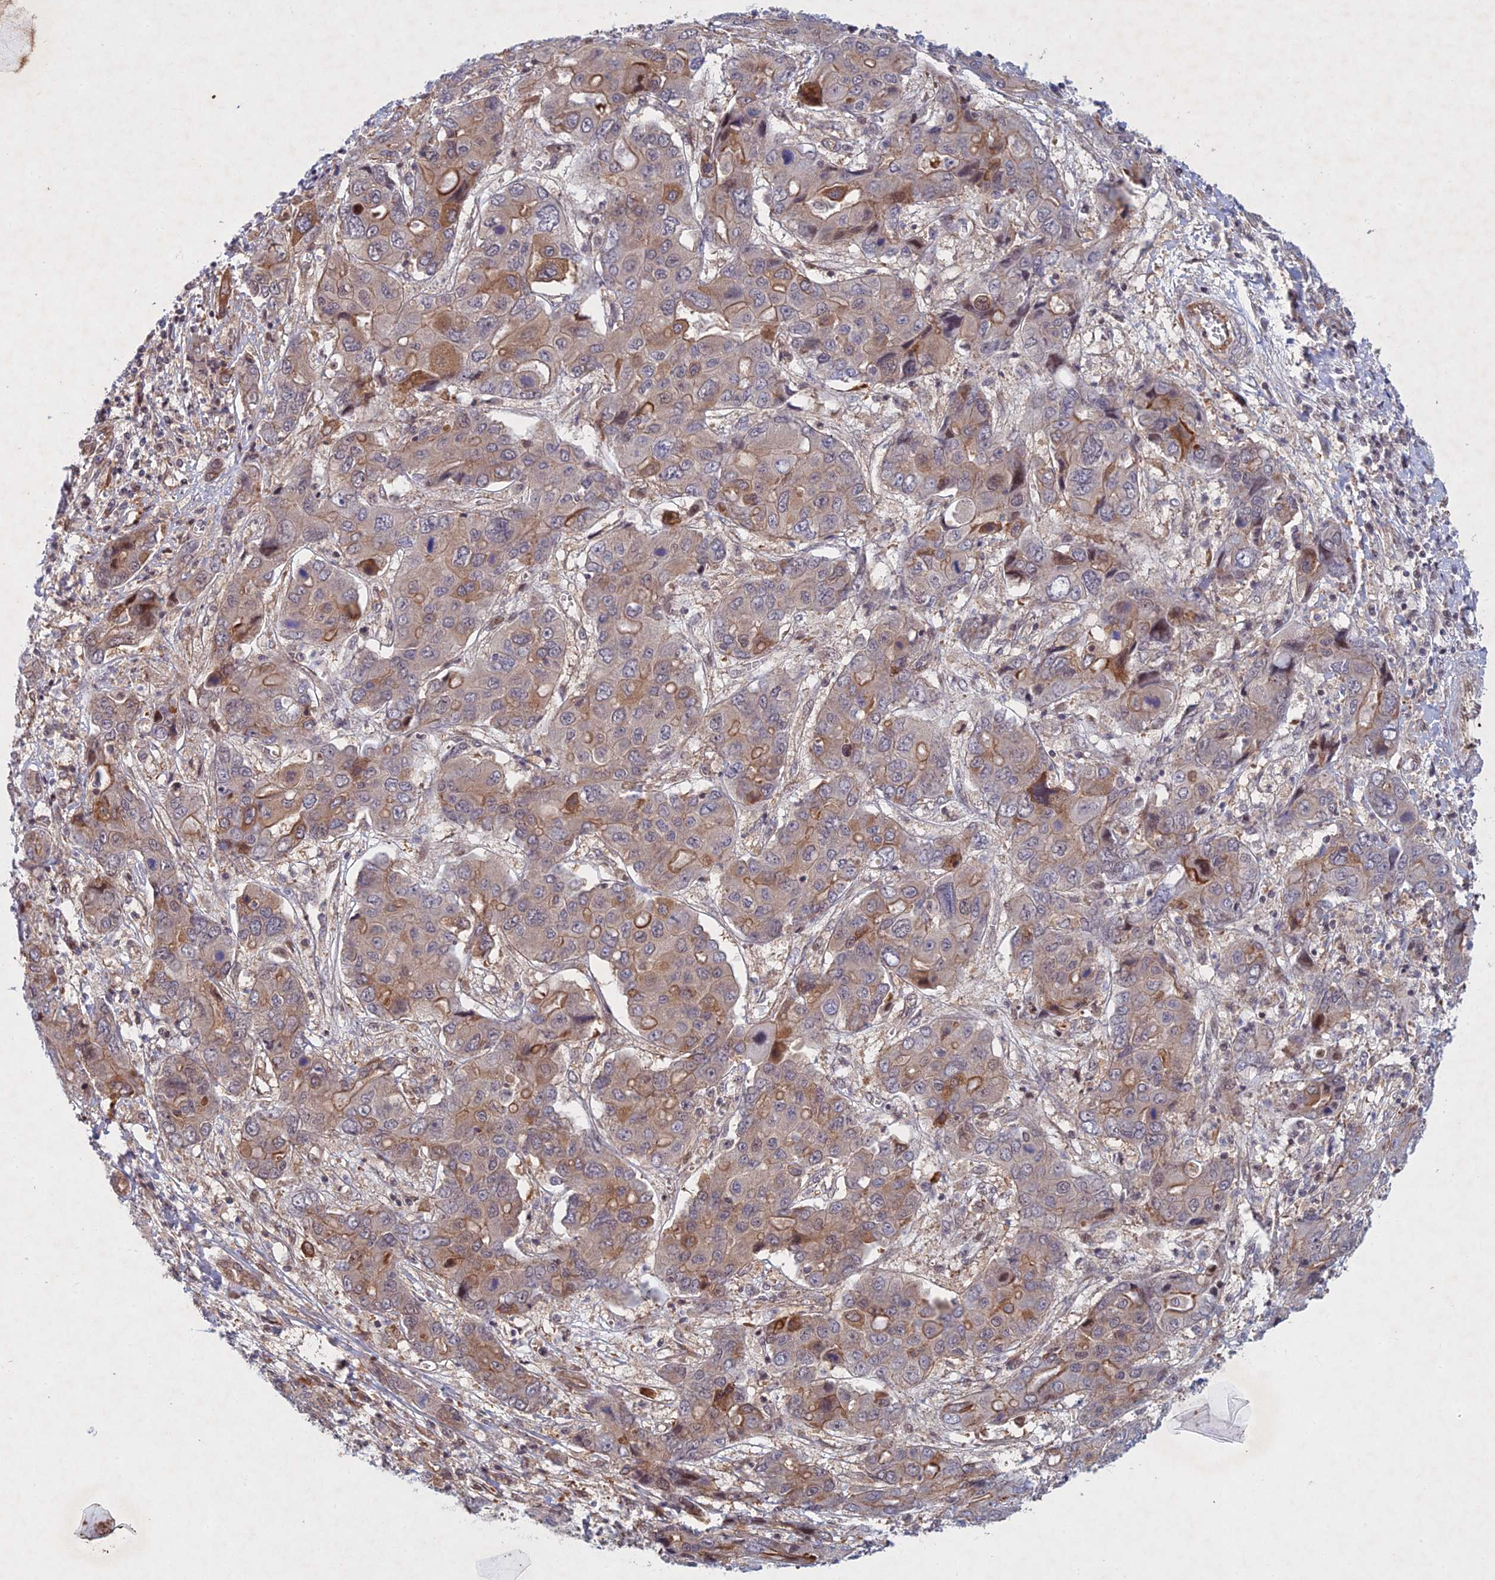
{"staining": {"intensity": "moderate", "quantity": "<25%", "location": "cytoplasmic/membranous"}, "tissue": "liver cancer", "cell_type": "Tumor cells", "image_type": "cancer", "snomed": [{"axis": "morphology", "description": "Cholangiocarcinoma"}, {"axis": "topography", "description": "Liver"}], "caption": "High-magnification brightfield microscopy of liver cancer (cholangiocarcinoma) stained with DAB (3,3'-diaminobenzidine) (brown) and counterstained with hematoxylin (blue). tumor cells exhibit moderate cytoplasmic/membranous expression is present in approximately<25% of cells.", "gene": "PTHLH", "patient": {"sex": "male", "age": 67}}